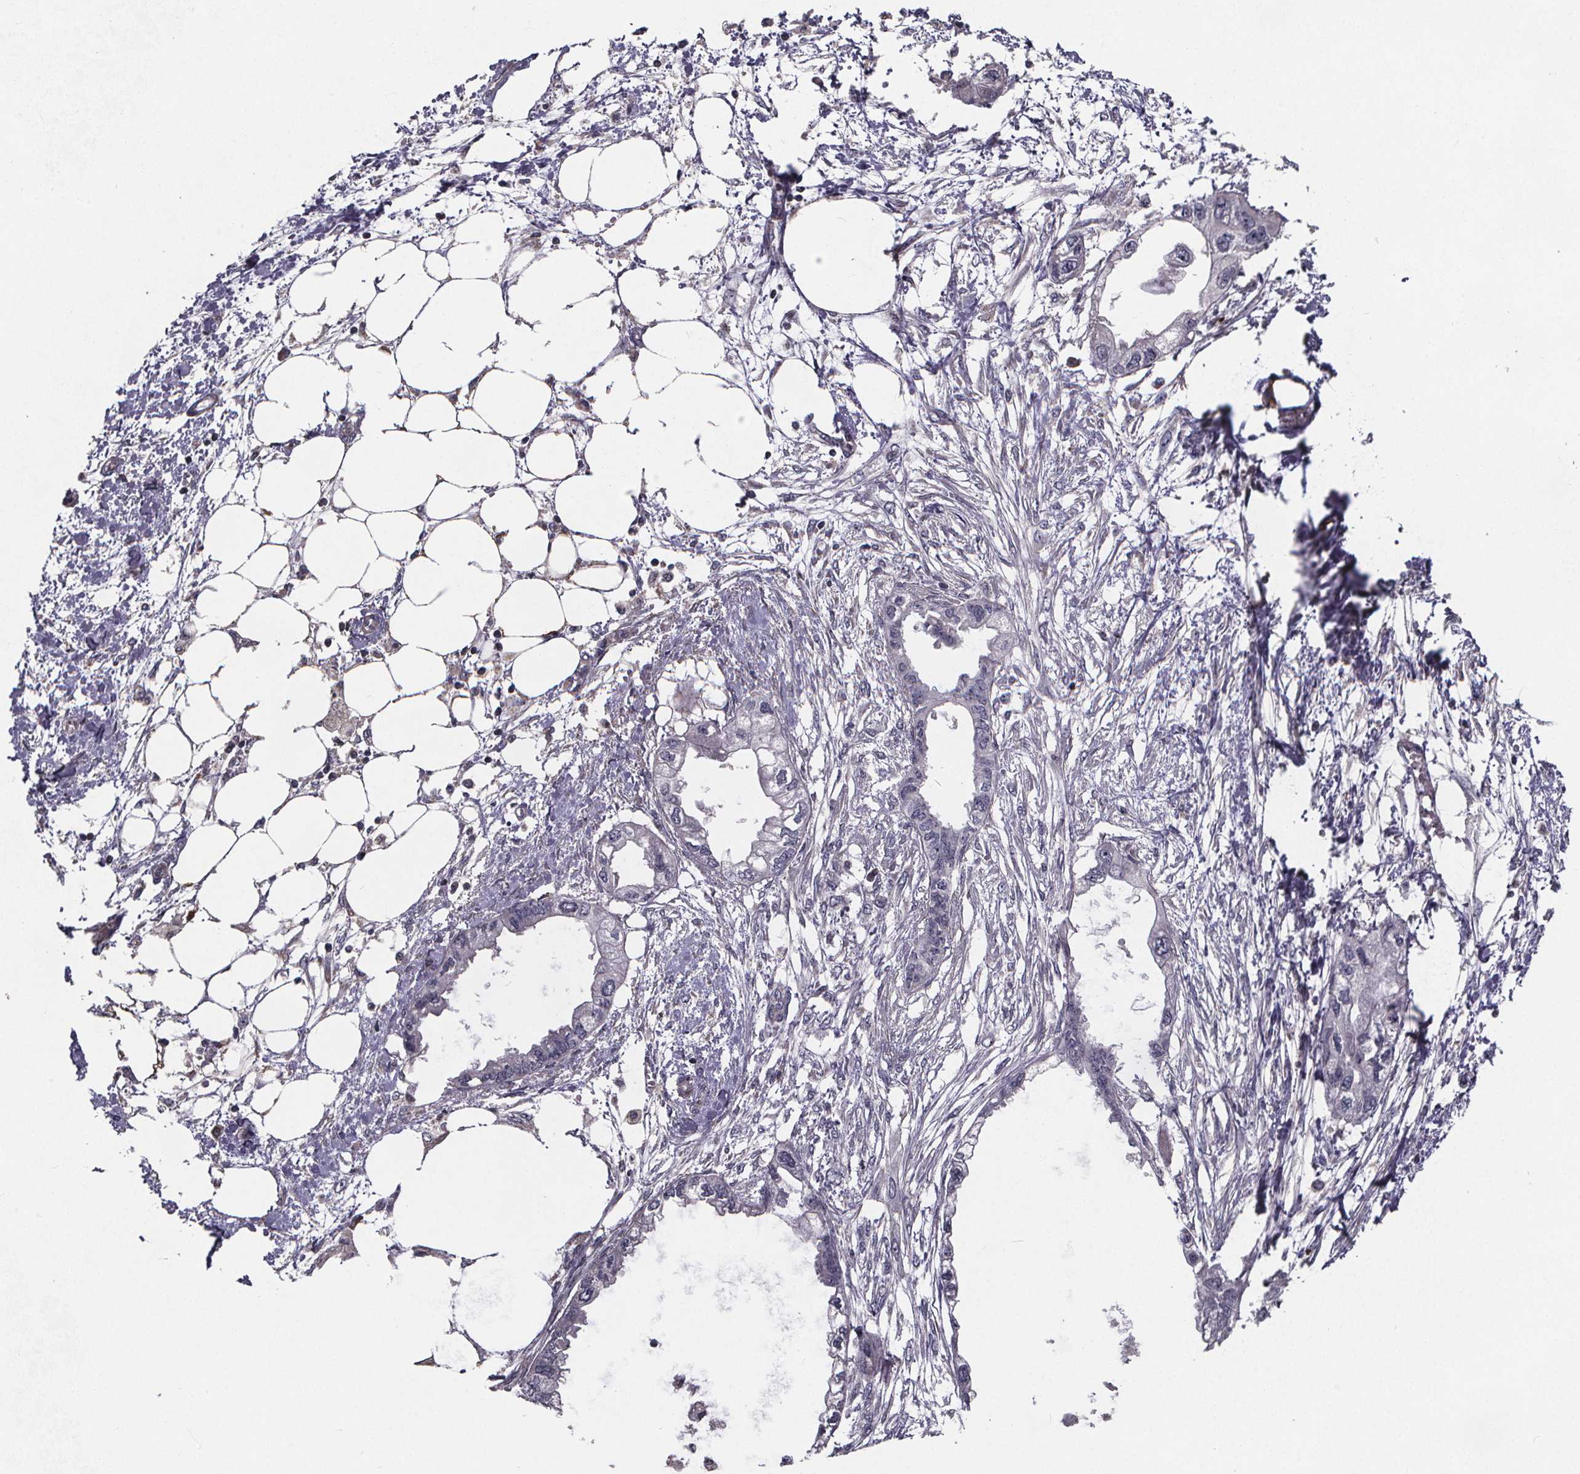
{"staining": {"intensity": "negative", "quantity": "none", "location": "none"}, "tissue": "endometrial cancer", "cell_type": "Tumor cells", "image_type": "cancer", "snomed": [{"axis": "morphology", "description": "Adenocarcinoma, NOS"}, {"axis": "morphology", "description": "Adenocarcinoma, metastatic, NOS"}, {"axis": "topography", "description": "Adipose tissue"}, {"axis": "topography", "description": "Endometrium"}], "caption": "Immunohistochemistry (IHC) photomicrograph of neoplastic tissue: human endometrial adenocarcinoma stained with DAB (3,3'-diaminobenzidine) displays no significant protein positivity in tumor cells.", "gene": "FBXW2", "patient": {"sex": "female", "age": 67}}